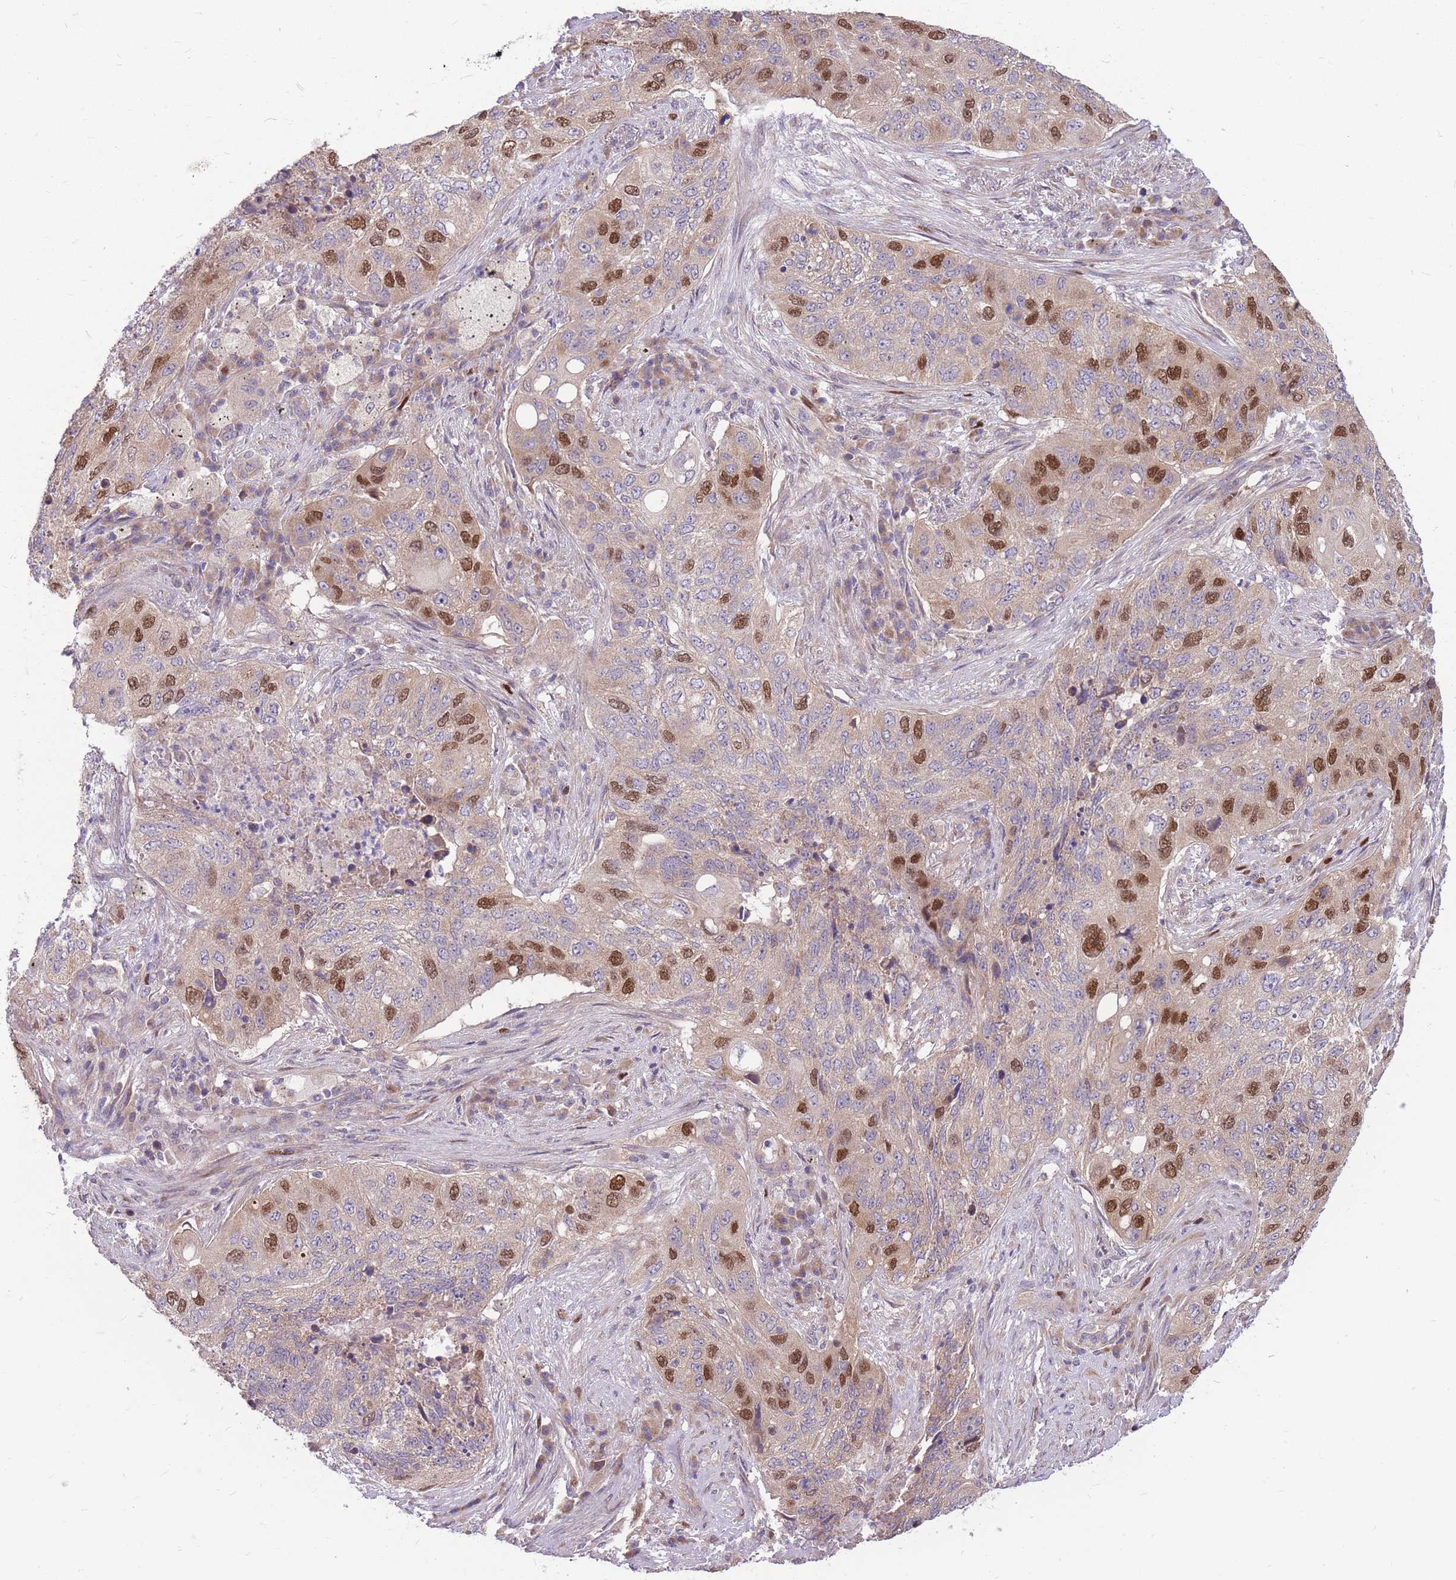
{"staining": {"intensity": "strong", "quantity": "25%-75%", "location": "nuclear"}, "tissue": "lung cancer", "cell_type": "Tumor cells", "image_type": "cancer", "snomed": [{"axis": "morphology", "description": "Squamous cell carcinoma, NOS"}, {"axis": "topography", "description": "Lung"}], "caption": "A brown stain shows strong nuclear positivity of a protein in lung squamous cell carcinoma tumor cells.", "gene": "GMNN", "patient": {"sex": "female", "age": 63}}